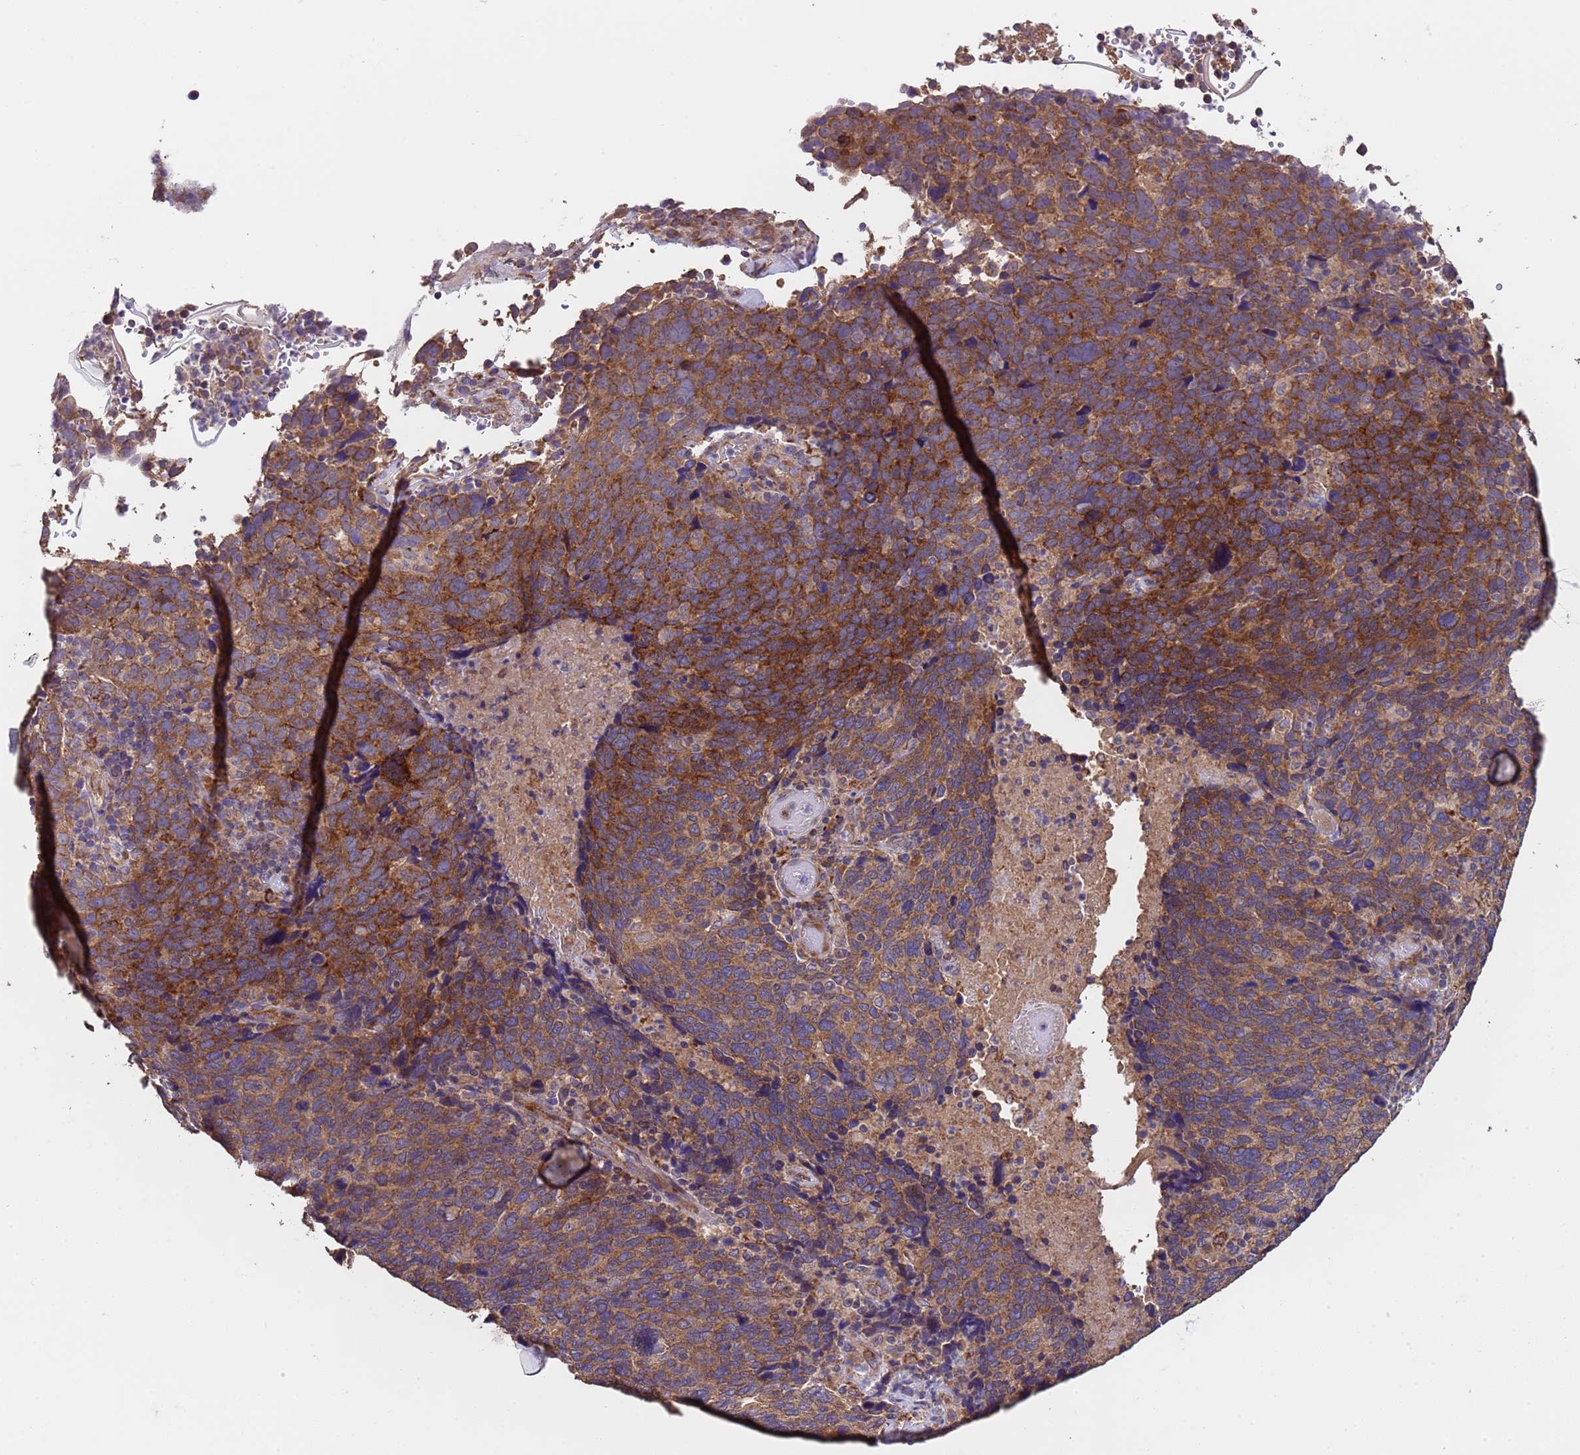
{"staining": {"intensity": "moderate", "quantity": ">75%", "location": "cytoplasmic/membranous"}, "tissue": "cervical cancer", "cell_type": "Tumor cells", "image_type": "cancer", "snomed": [{"axis": "morphology", "description": "Squamous cell carcinoma, NOS"}, {"axis": "topography", "description": "Cervix"}], "caption": "Cervical cancer stained with DAB (3,3'-diaminobenzidine) IHC reveals medium levels of moderate cytoplasmic/membranous expression in about >75% of tumor cells.", "gene": "EEF1AKMT1", "patient": {"sex": "female", "age": 41}}